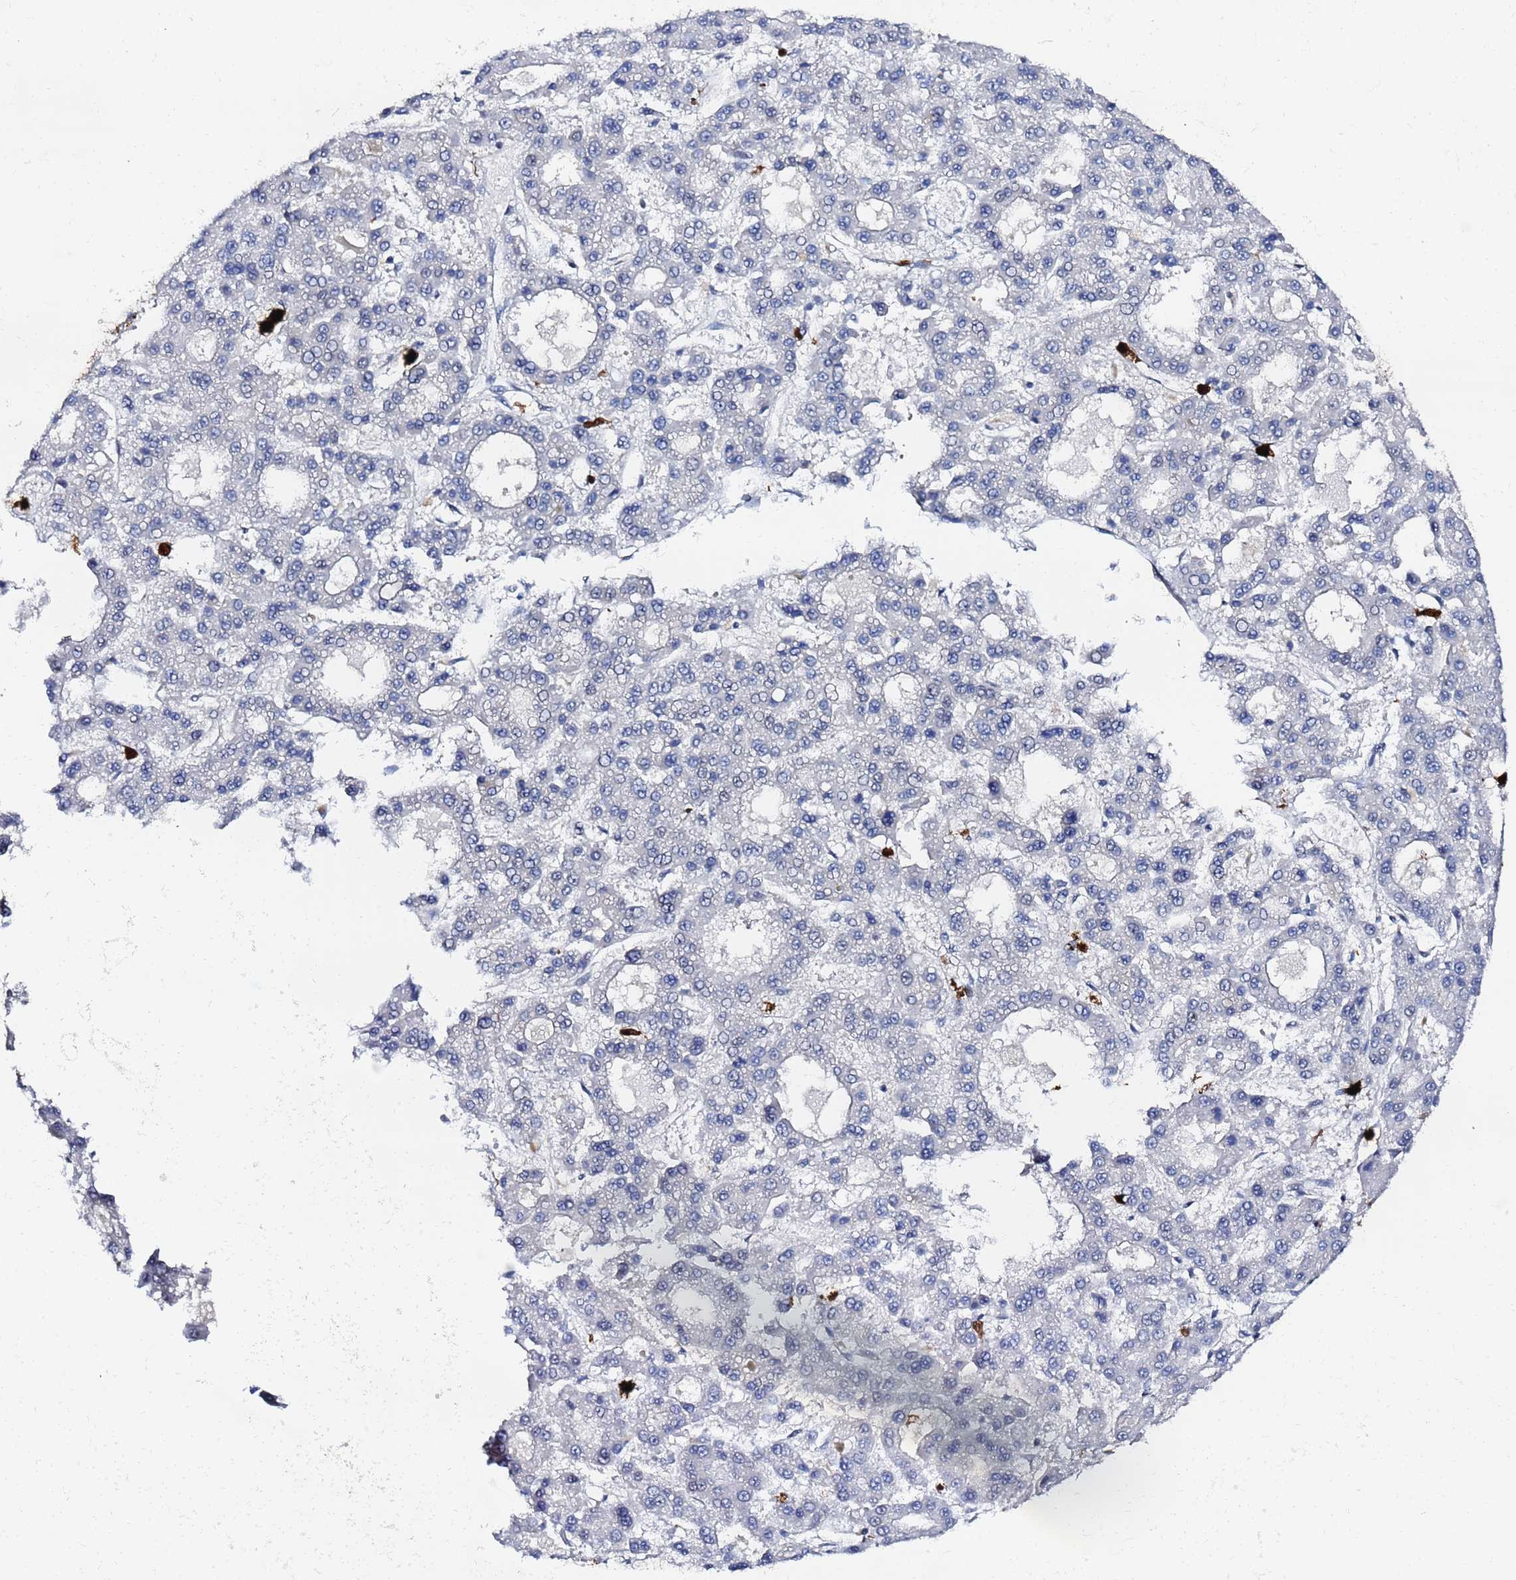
{"staining": {"intensity": "negative", "quantity": "none", "location": "none"}, "tissue": "liver cancer", "cell_type": "Tumor cells", "image_type": "cancer", "snomed": [{"axis": "morphology", "description": "Carcinoma, Hepatocellular, NOS"}, {"axis": "topography", "description": "Liver"}], "caption": "A photomicrograph of human hepatocellular carcinoma (liver) is negative for staining in tumor cells. The staining is performed using DAB brown chromogen with nuclei counter-stained in using hematoxylin.", "gene": "MTCL1", "patient": {"sex": "male", "age": 70}}